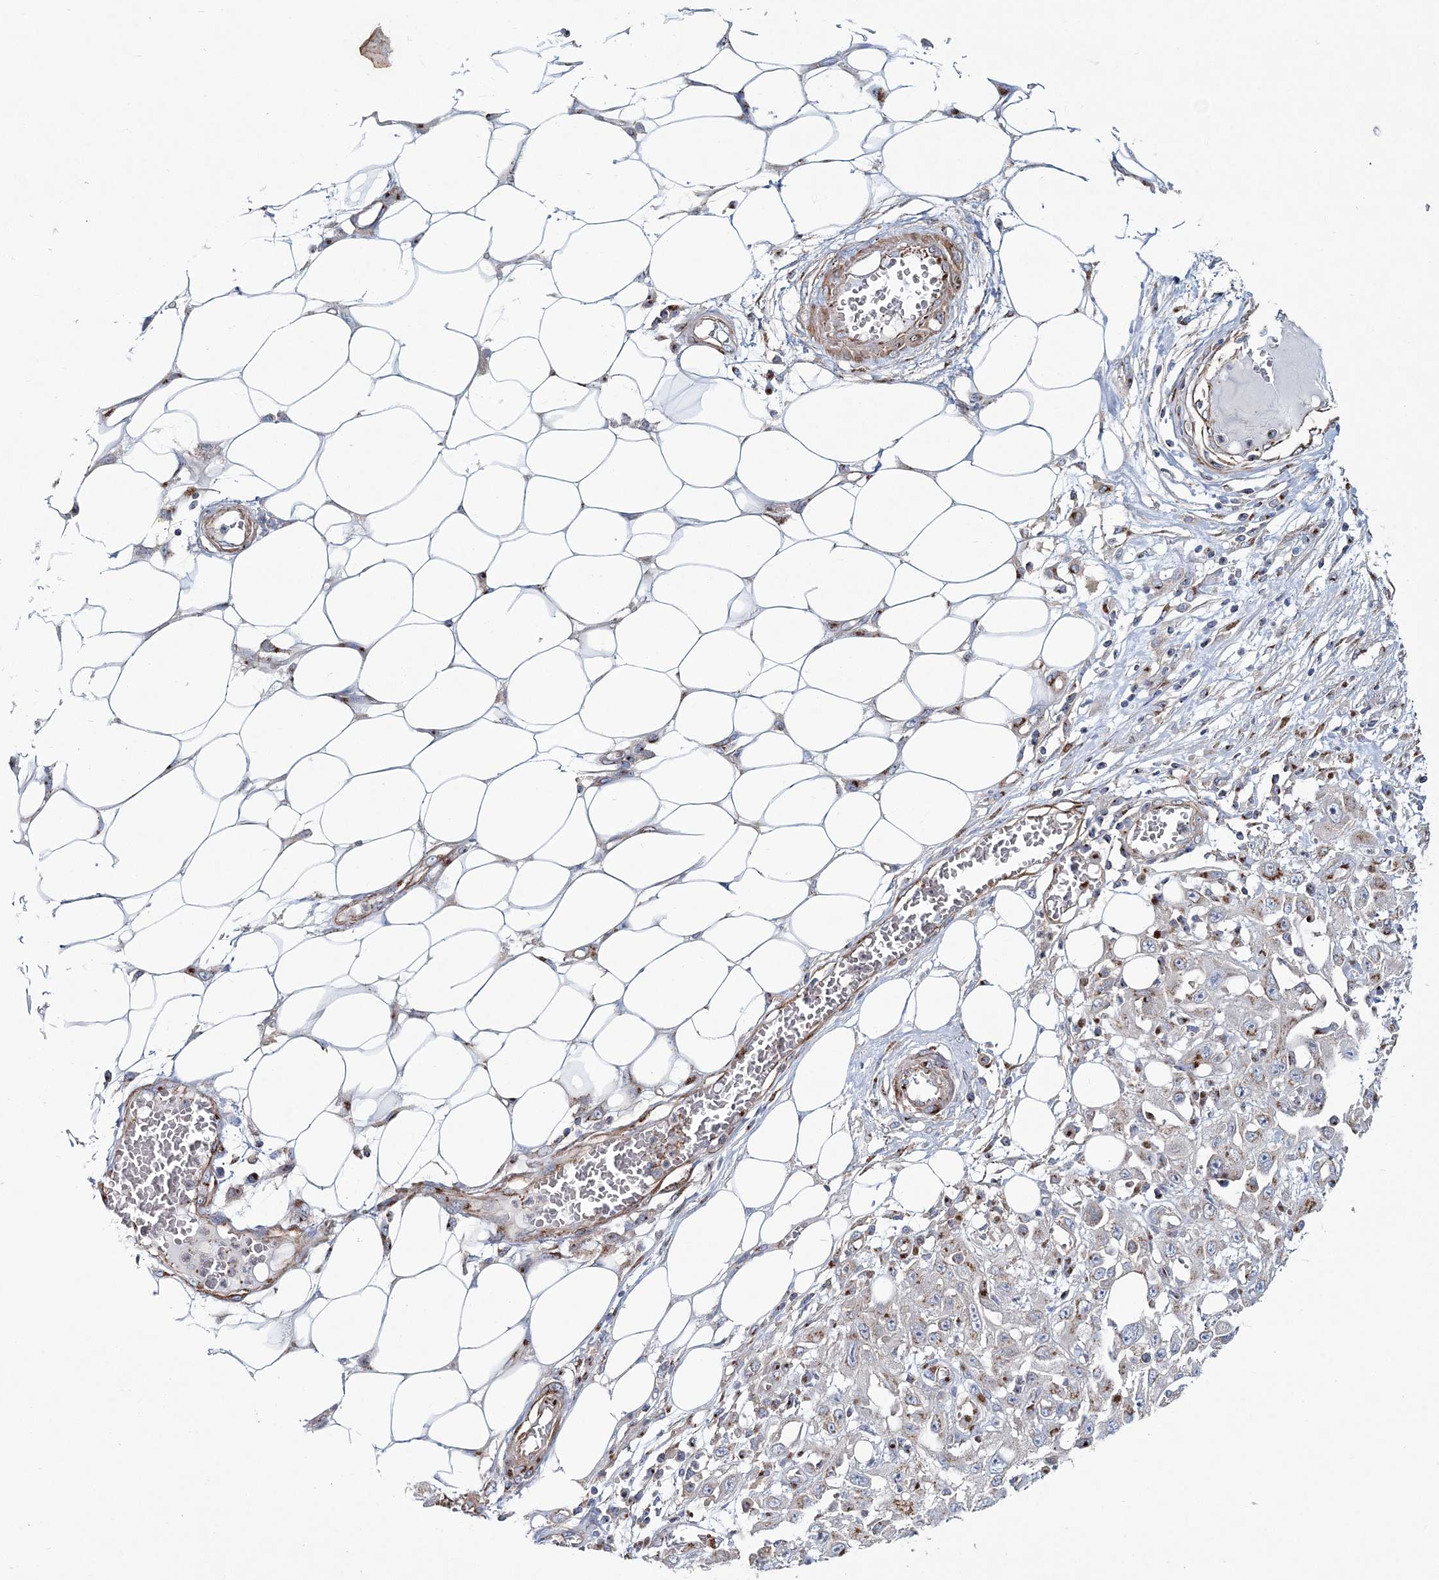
{"staining": {"intensity": "moderate", "quantity": ">75%", "location": "cytoplasmic/membranous"}, "tissue": "skin cancer", "cell_type": "Tumor cells", "image_type": "cancer", "snomed": [{"axis": "morphology", "description": "Squamous cell carcinoma, NOS"}, {"axis": "morphology", "description": "Squamous cell carcinoma, metastatic, NOS"}, {"axis": "topography", "description": "Skin"}, {"axis": "topography", "description": "Lymph node"}], "caption": "A brown stain shows moderate cytoplasmic/membranous expression of a protein in skin metastatic squamous cell carcinoma tumor cells. (DAB (3,3'-diaminobenzidine) IHC with brightfield microscopy, high magnification).", "gene": "MAN1A2", "patient": {"sex": "male", "age": 75}}